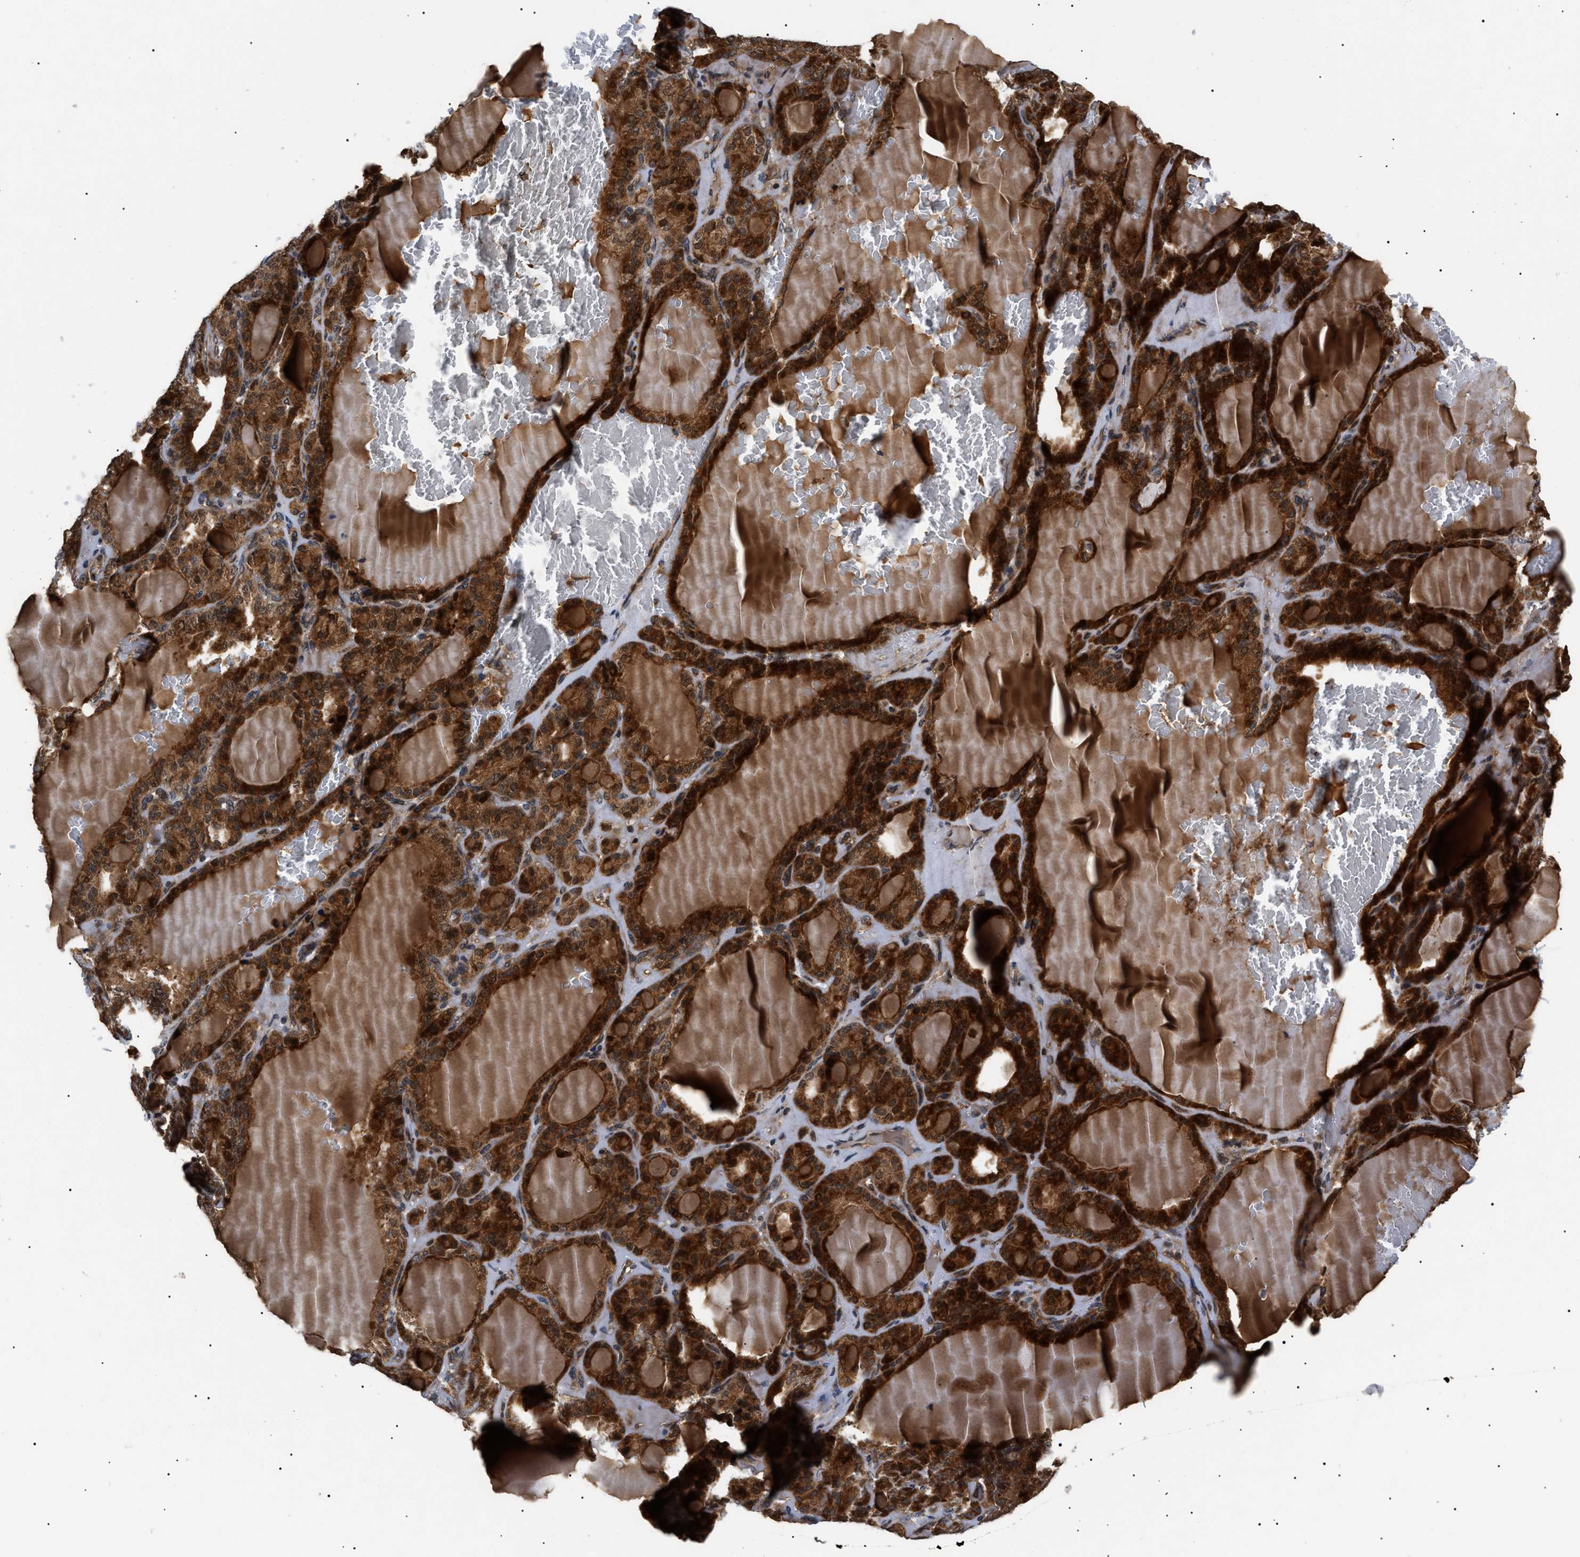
{"staining": {"intensity": "strong", "quantity": ">75%", "location": "cytoplasmic/membranous,nuclear"}, "tissue": "thyroid gland", "cell_type": "Glandular cells", "image_type": "normal", "snomed": [{"axis": "morphology", "description": "Normal tissue, NOS"}, {"axis": "topography", "description": "Thyroid gland"}], "caption": "The immunohistochemical stain shows strong cytoplasmic/membranous,nuclear expression in glandular cells of normal thyroid gland. The protein is stained brown, and the nuclei are stained in blue (DAB IHC with brightfield microscopy, high magnification).", "gene": "ASTL", "patient": {"sex": "female", "age": 28}}